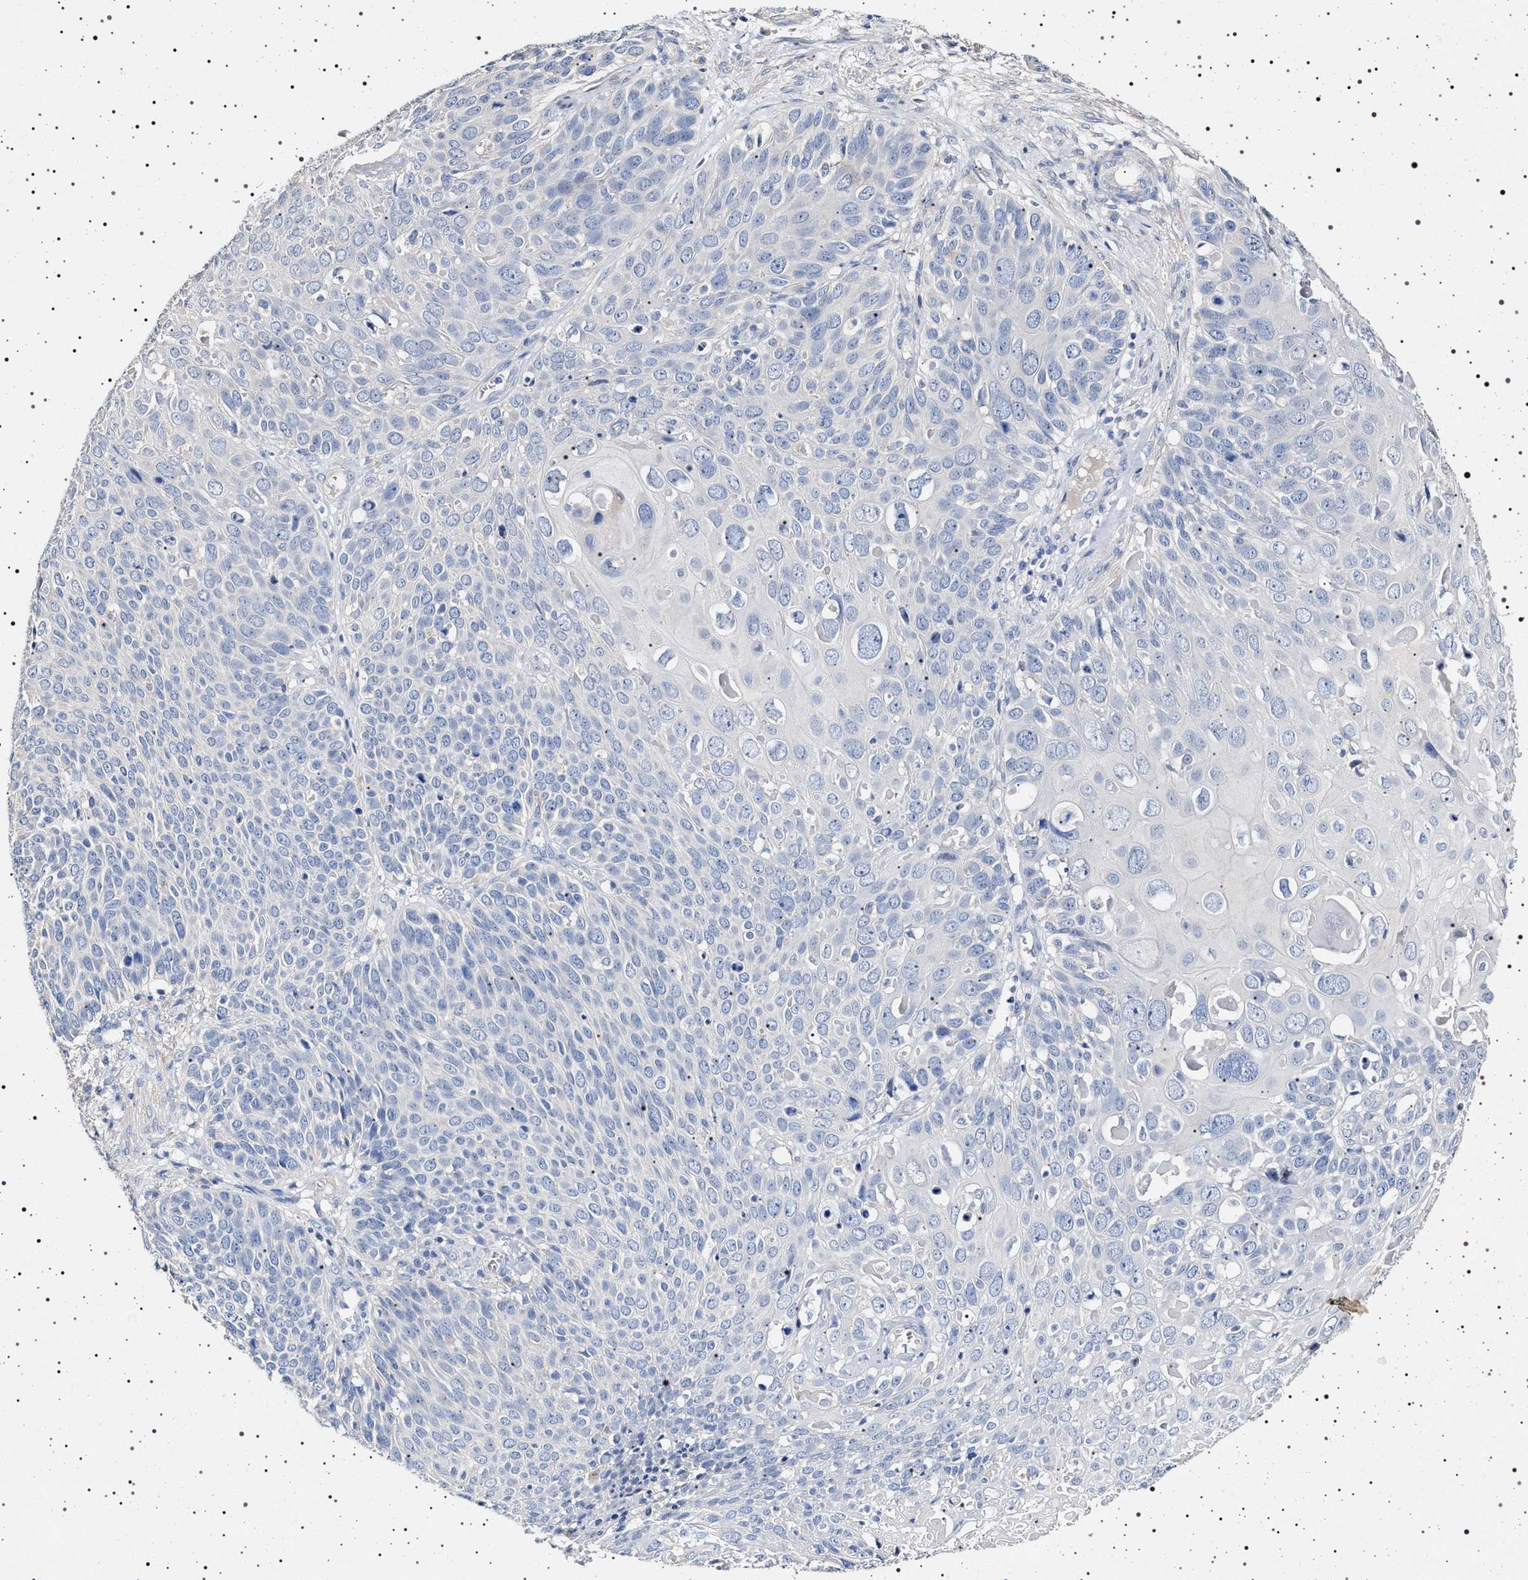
{"staining": {"intensity": "negative", "quantity": "none", "location": "none"}, "tissue": "cervical cancer", "cell_type": "Tumor cells", "image_type": "cancer", "snomed": [{"axis": "morphology", "description": "Squamous cell carcinoma, NOS"}, {"axis": "topography", "description": "Cervix"}], "caption": "DAB immunohistochemical staining of squamous cell carcinoma (cervical) displays no significant positivity in tumor cells.", "gene": "NAALADL2", "patient": {"sex": "female", "age": 74}}